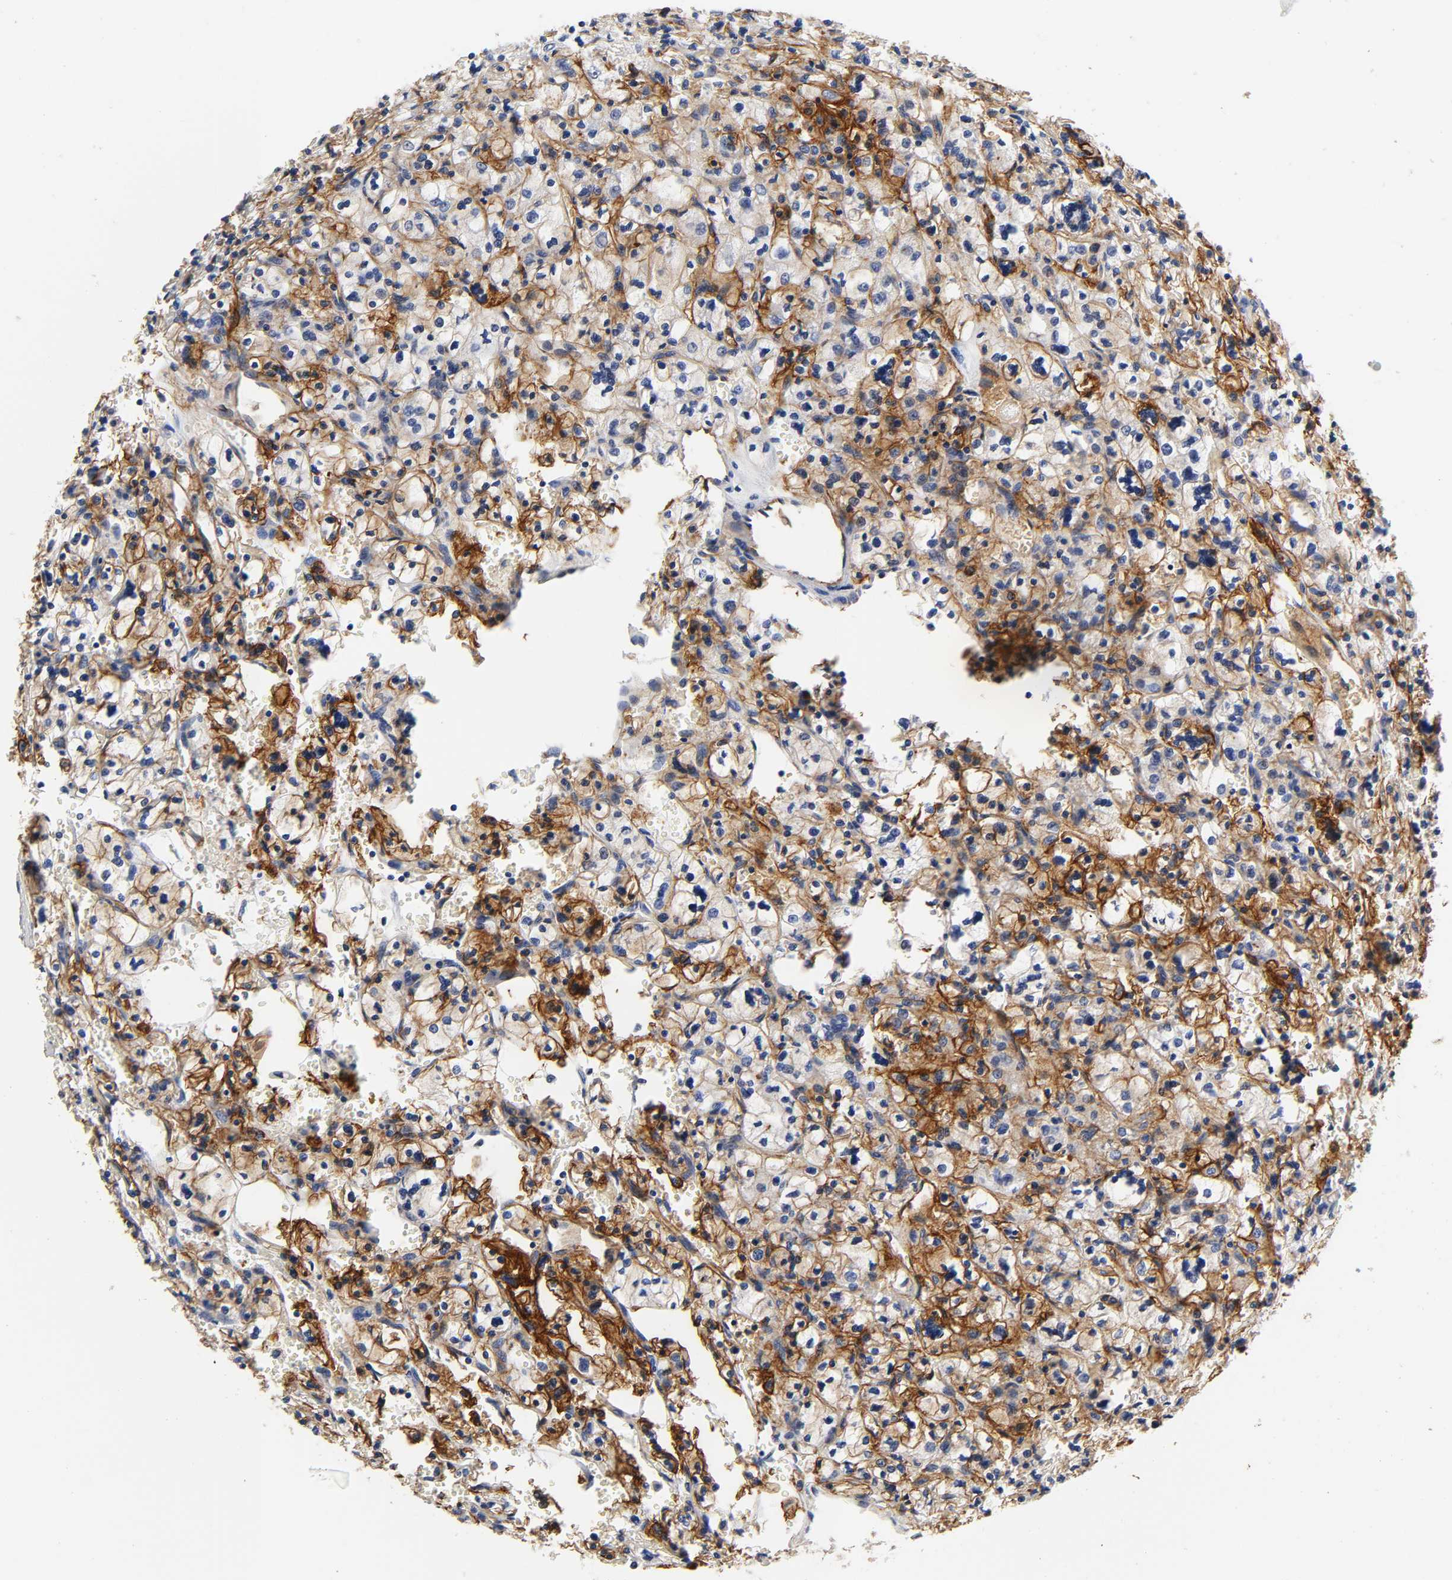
{"staining": {"intensity": "strong", "quantity": "25%-75%", "location": "cytoplasmic/membranous"}, "tissue": "renal cancer", "cell_type": "Tumor cells", "image_type": "cancer", "snomed": [{"axis": "morphology", "description": "Adenocarcinoma, NOS"}, {"axis": "topography", "description": "Kidney"}], "caption": "Renal cancer (adenocarcinoma) stained with immunohistochemistry shows strong cytoplasmic/membranous positivity in about 25%-75% of tumor cells.", "gene": "ICAM1", "patient": {"sex": "female", "age": 83}}